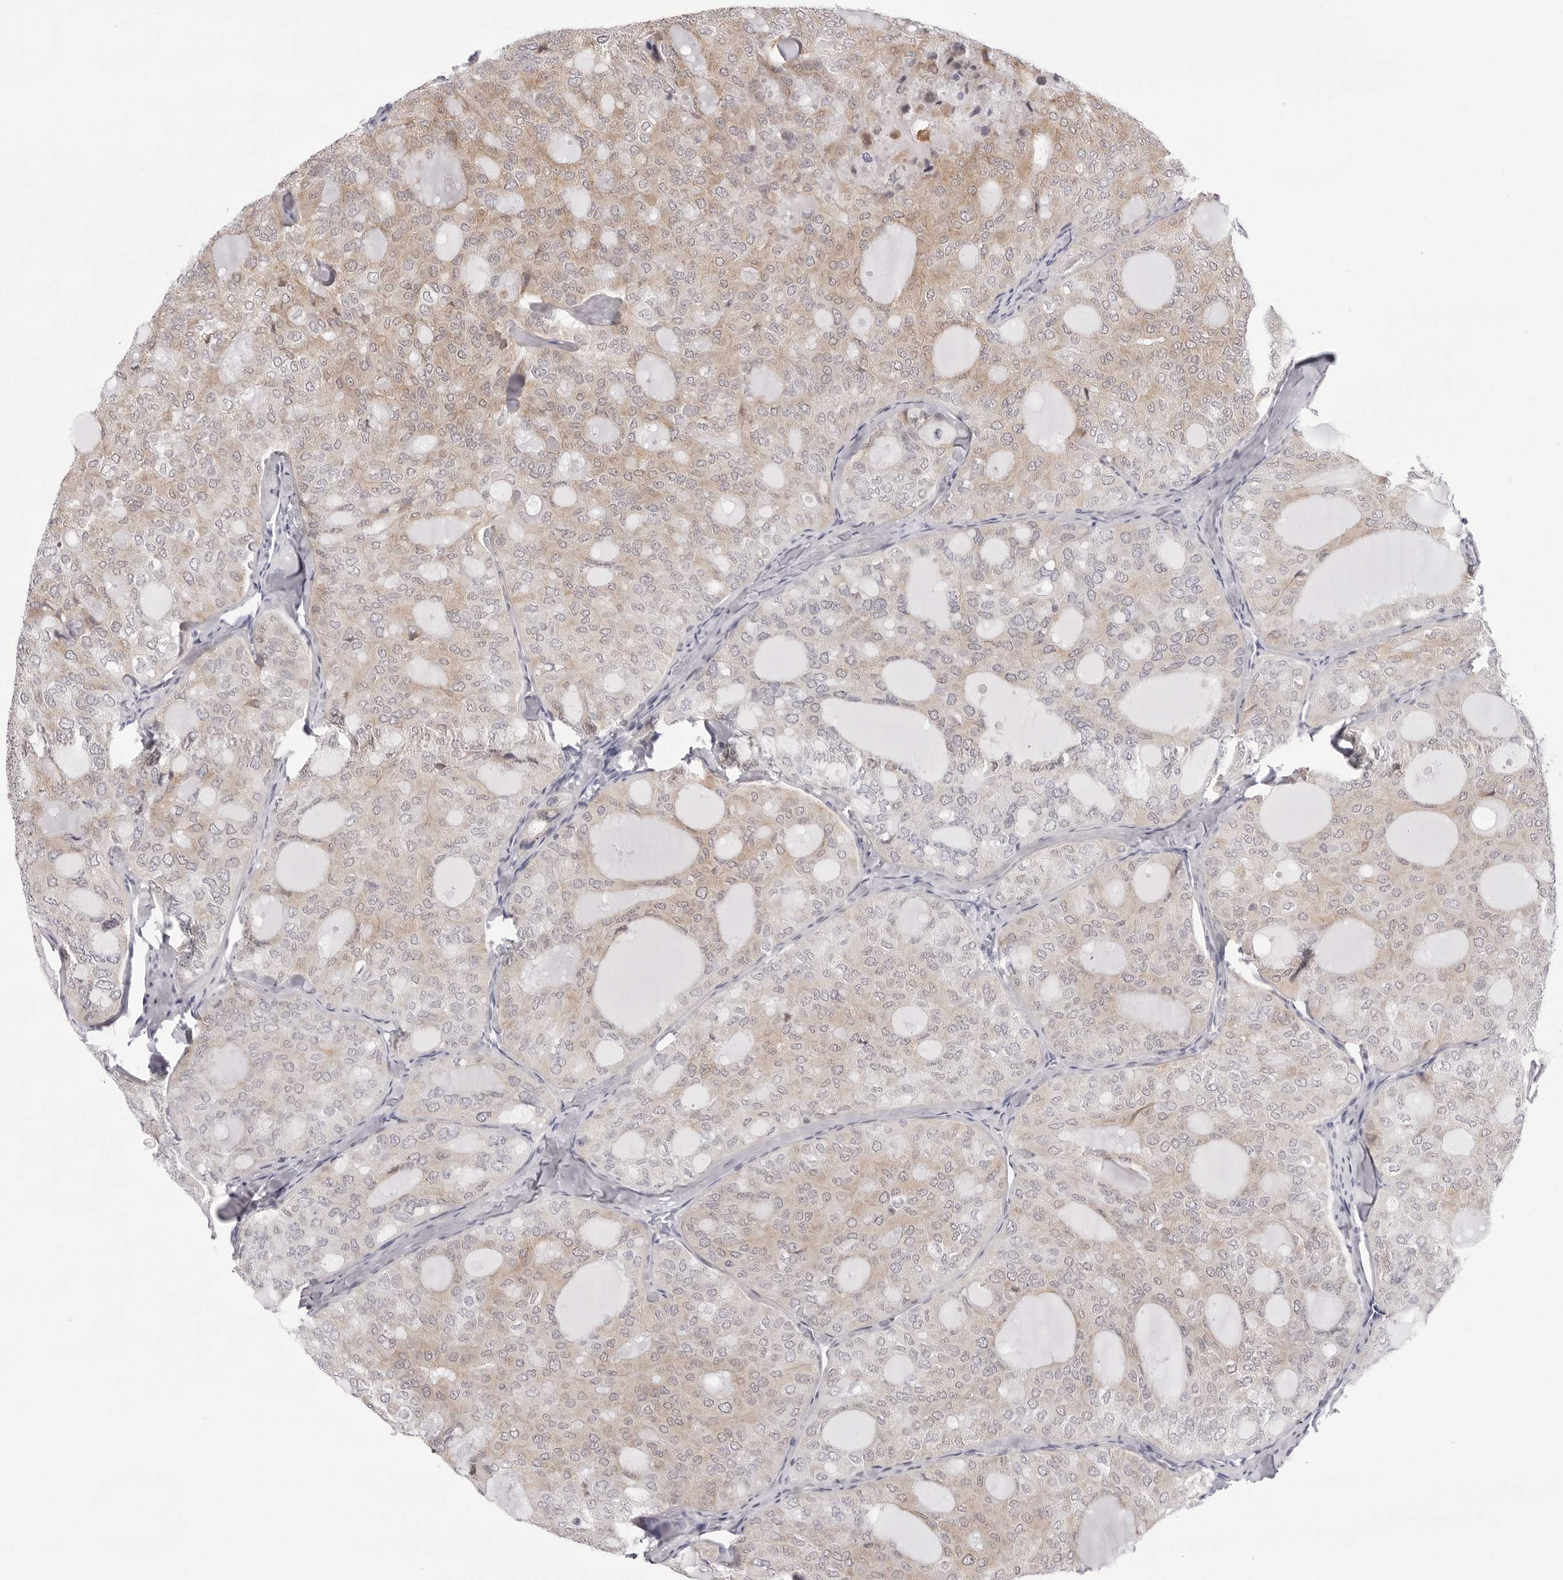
{"staining": {"intensity": "weak", "quantity": ">75%", "location": "cytoplasmic/membranous,nuclear"}, "tissue": "thyroid cancer", "cell_type": "Tumor cells", "image_type": "cancer", "snomed": [{"axis": "morphology", "description": "Follicular adenoma carcinoma, NOS"}, {"axis": "topography", "description": "Thyroid gland"}], "caption": "This is an image of immunohistochemistry (IHC) staining of follicular adenoma carcinoma (thyroid), which shows weak expression in the cytoplasmic/membranous and nuclear of tumor cells.", "gene": "SMIM2", "patient": {"sex": "male", "age": 75}}